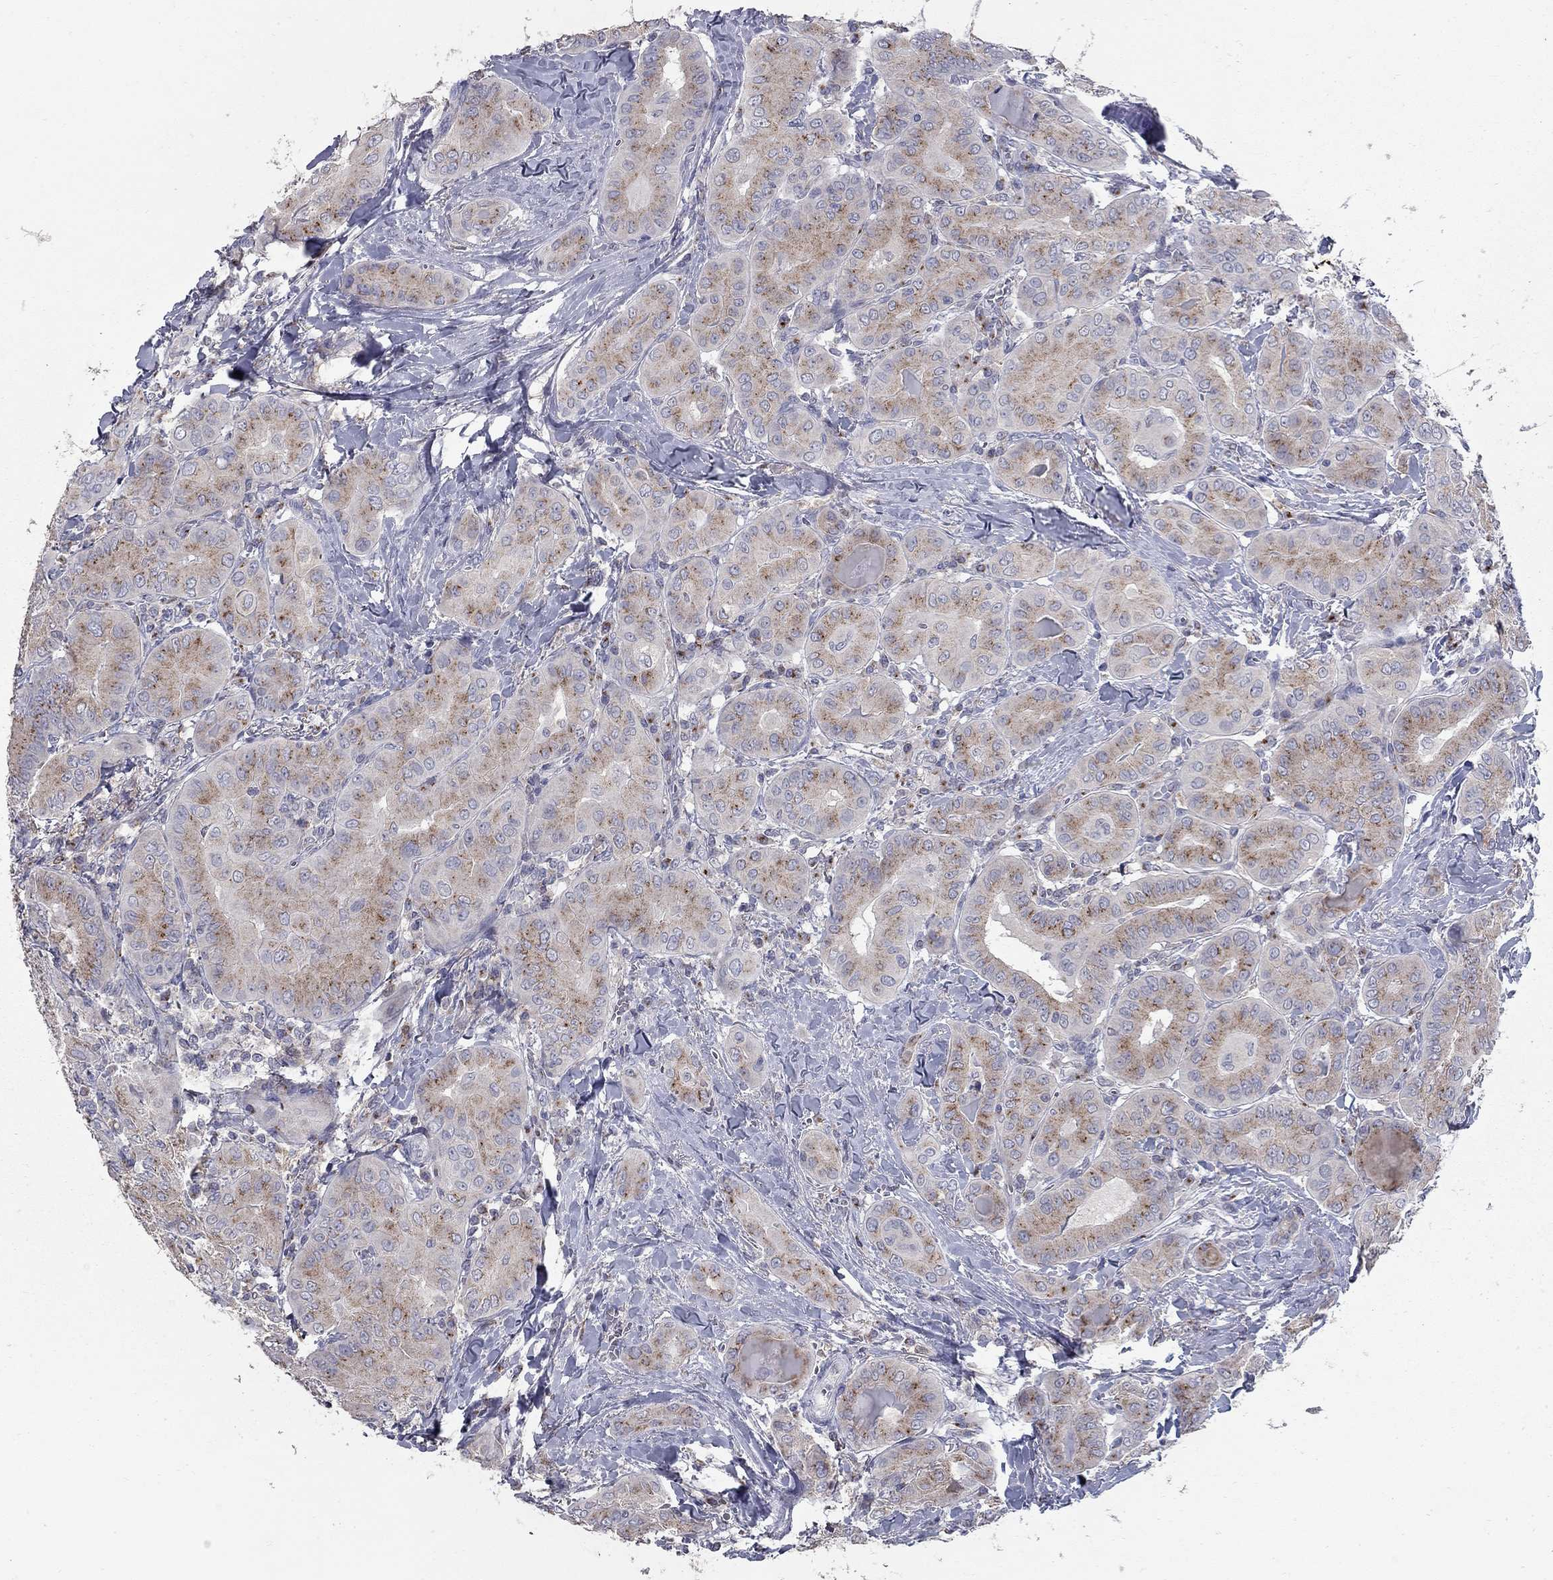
{"staining": {"intensity": "moderate", "quantity": ">75%", "location": "cytoplasmic/membranous"}, "tissue": "thyroid cancer", "cell_type": "Tumor cells", "image_type": "cancer", "snomed": [{"axis": "morphology", "description": "Papillary adenocarcinoma, NOS"}, {"axis": "topography", "description": "Thyroid gland"}], "caption": "Immunohistochemistry (IHC) micrograph of neoplastic tissue: thyroid cancer (papillary adenocarcinoma) stained using immunohistochemistry (IHC) exhibits medium levels of moderate protein expression localized specifically in the cytoplasmic/membranous of tumor cells, appearing as a cytoplasmic/membranous brown color.", "gene": "KIAA0319L", "patient": {"sex": "female", "age": 37}}